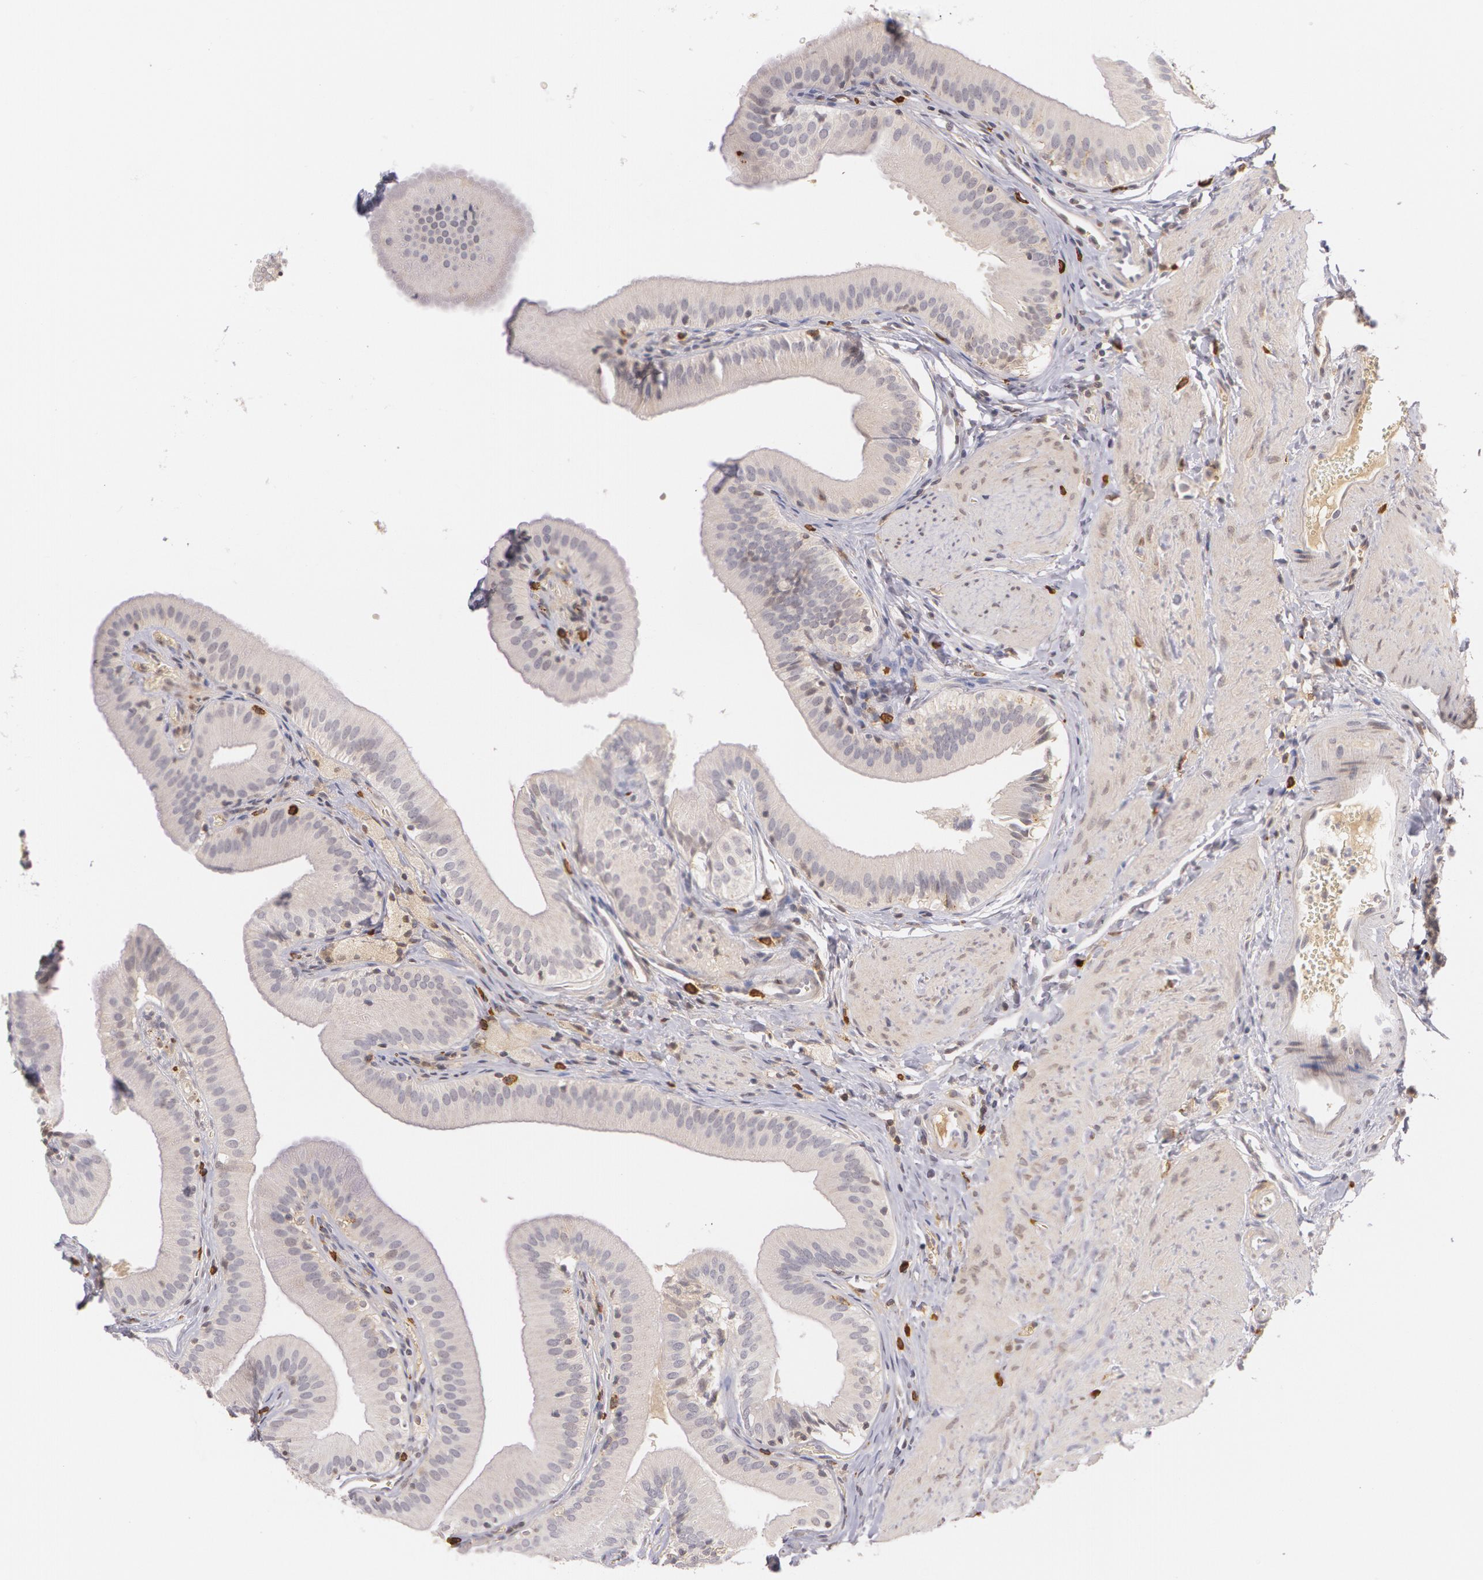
{"staining": {"intensity": "negative", "quantity": "none", "location": "none"}, "tissue": "gallbladder", "cell_type": "Glandular cells", "image_type": "normal", "snomed": [{"axis": "morphology", "description": "Normal tissue, NOS"}, {"axis": "topography", "description": "Gallbladder"}], "caption": "Gallbladder stained for a protein using IHC exhibits no expression glandular cells.", "gene": "LBP", "patient": {"sex": "female", "age": 24}}